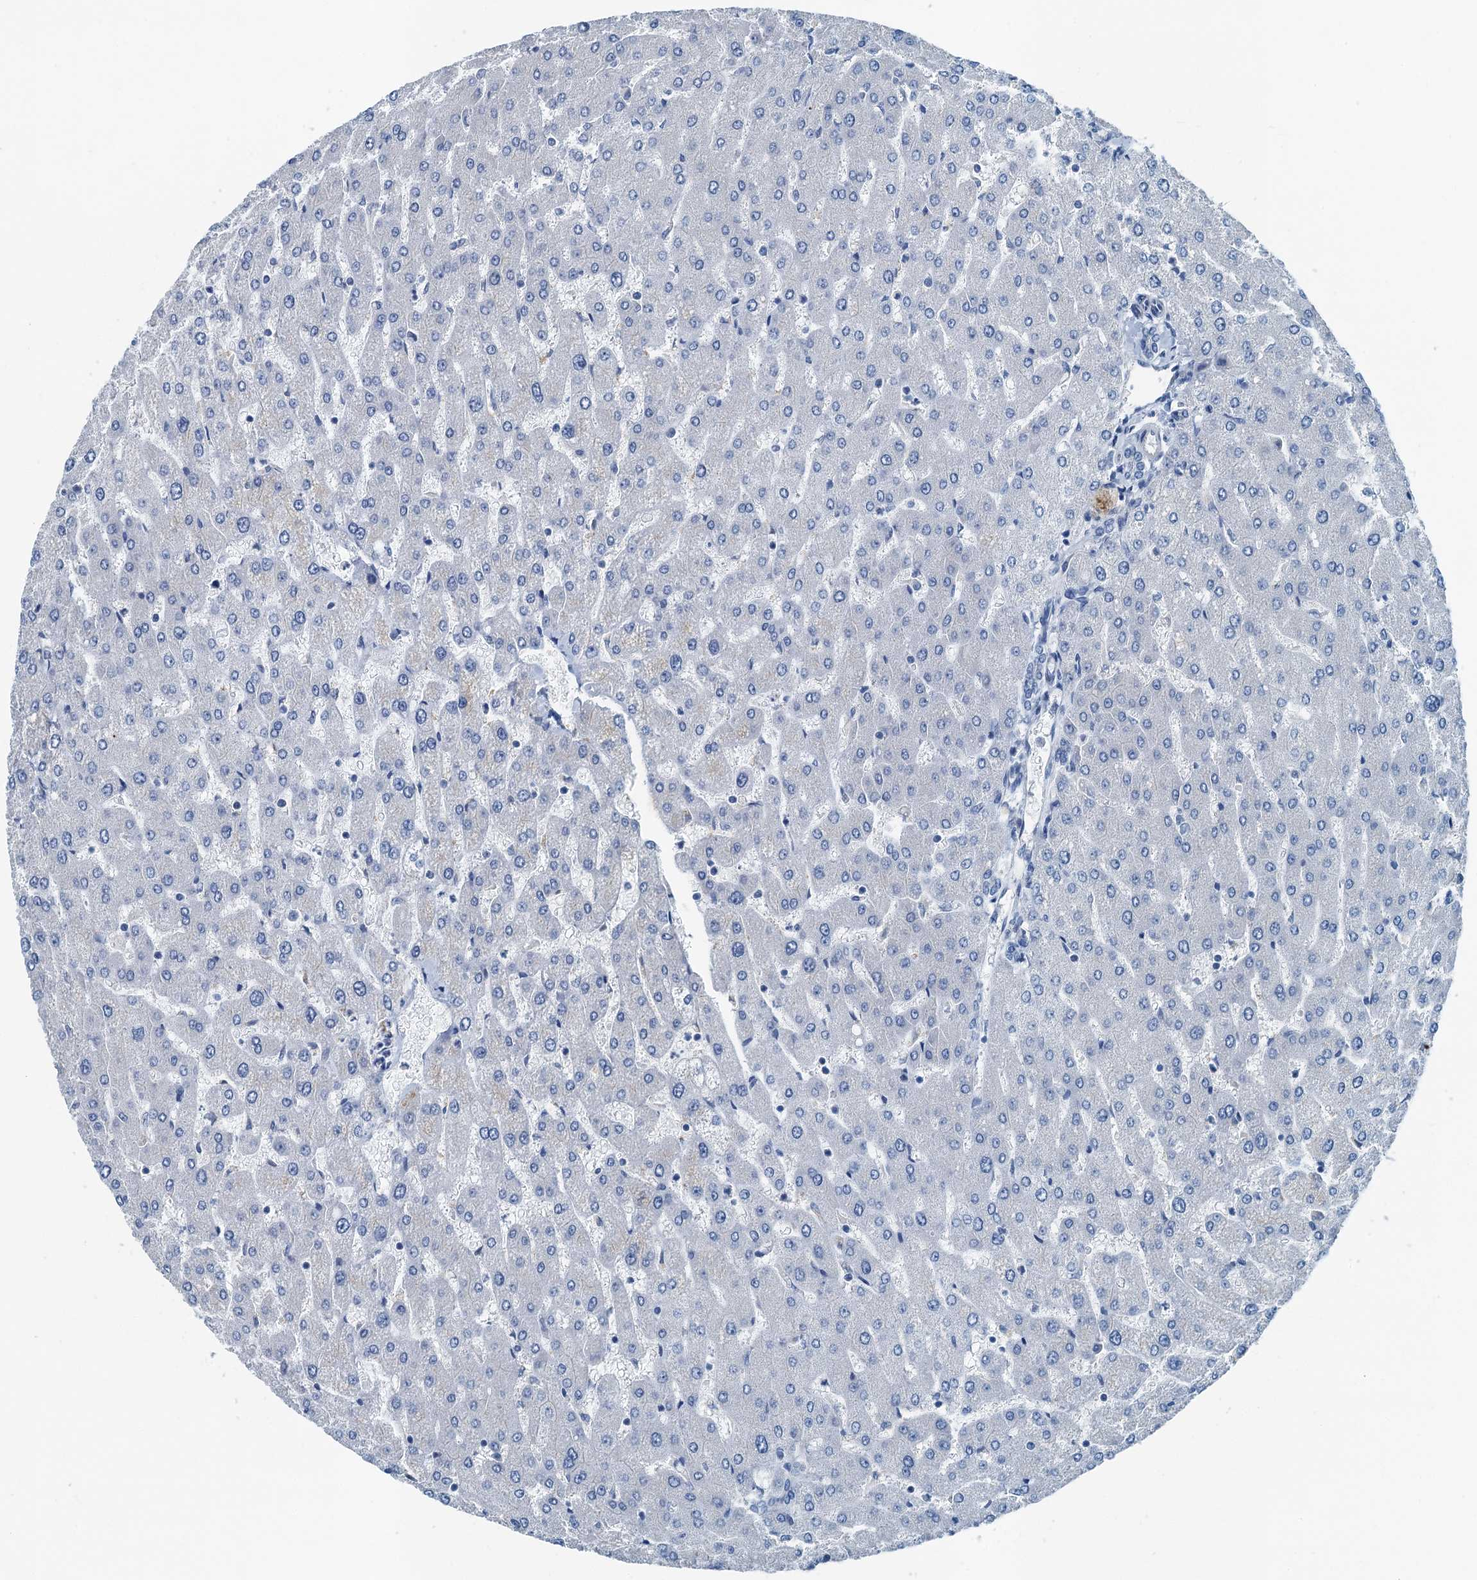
{"staining": {"intensity": "negative", "quantity": "none", "location": "none"}, "tissue": "liver", "cell_type": "Cholangiocytes", "image_type": "normal", "snomed": [{"axis": "morphology", "description": "Normal tissue, NOS"}, {"axis": "topography", "description": "Liver"}], "caption": "IHC photomicrograph of unremarkable liver: liver stained with DAB reveals no significant protein expression in cholangiocytes.", "gene": "GFOD2", "patient": {"sex": "male", "age": 55}}